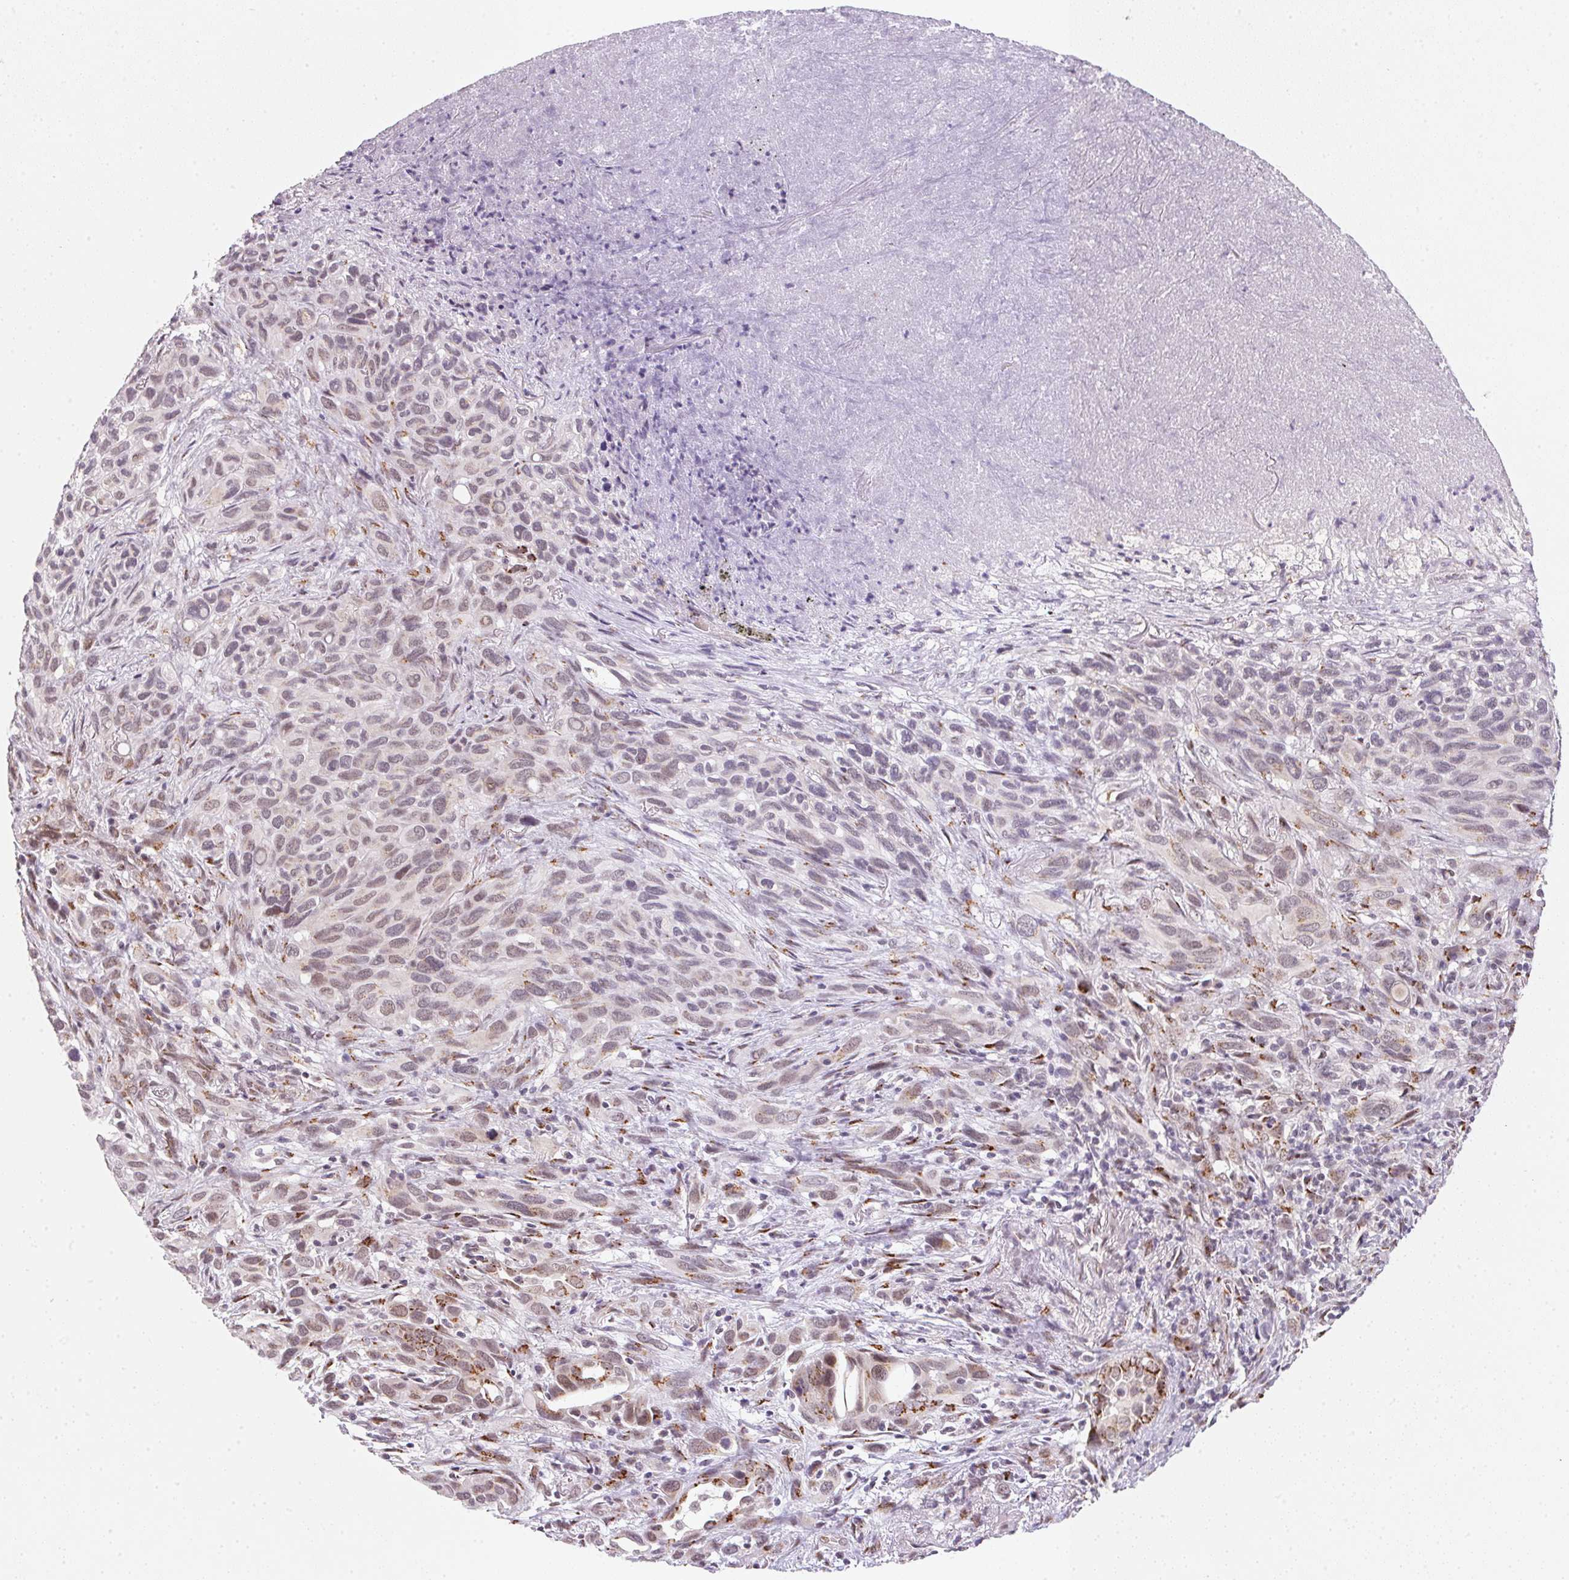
{"staining": {"intensity": "weak", "quantity": ">75%", "location": "cytoplasmic/membranous"}, "tissue": "melanoma", "cell_type": "Tumor cells", "image_type": "cancer", "snomed": [{"axis": "morphology", "description": "Malignant melanoma, Metastatic site"}, {"axis": "topography", "description": "Lung"}], "caption": "Immunohistochemistry (IHC) of melanoma demonstrates low levels of weak cytoplasmic/membranous staining in approximately >75% of tumor cells. Using DAB (3,3'-diaminobenzidine) (brown) and hematoxylin (blue) stains, captured at high magnification using brightfield microscopy.", "gene": "RAB22A", "patient": {"sex": "male", "age": 48}}